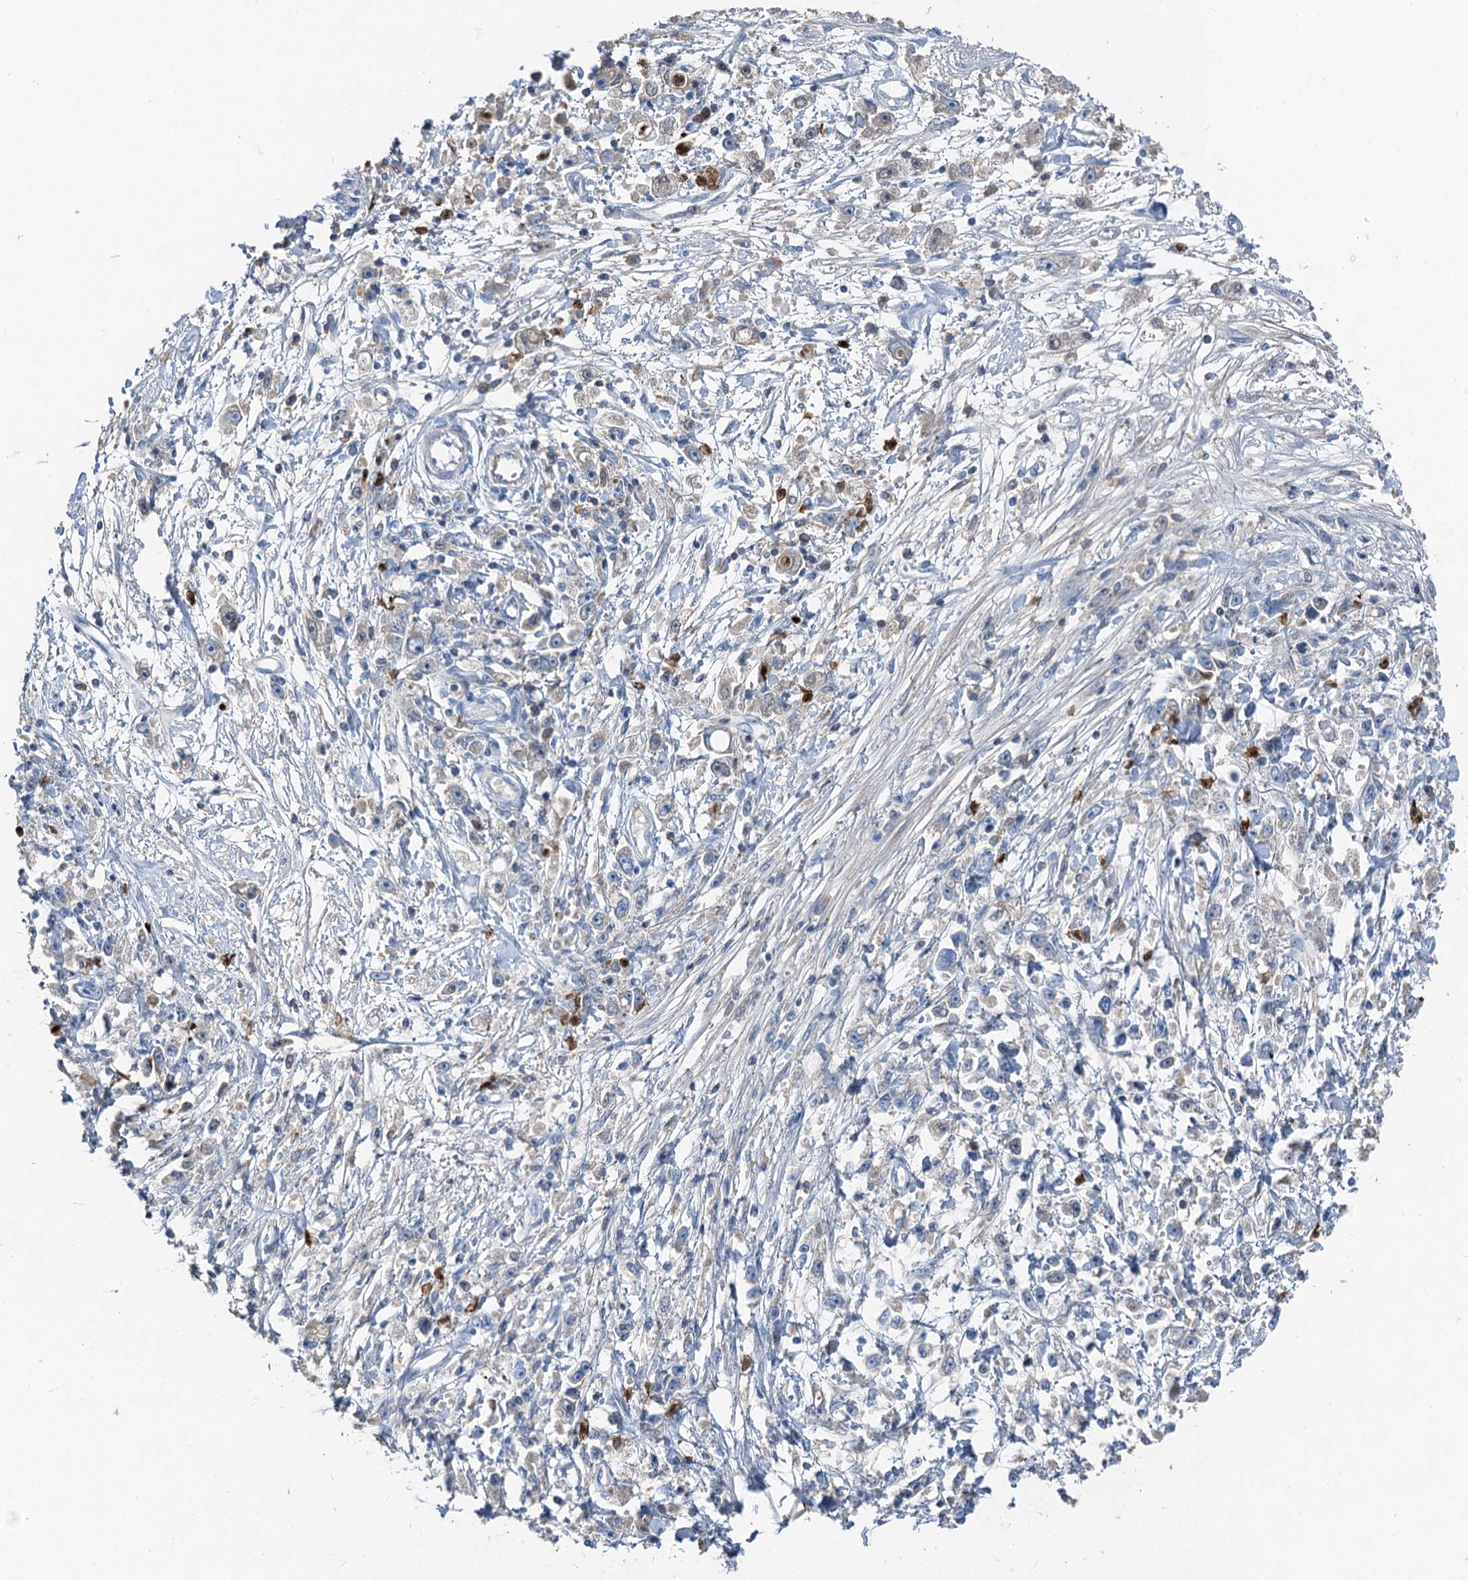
{"staining": {"intensity": "negative", "quantity": "none", "location": "none"}, "tissue": "stomach cancer", "cell_type": "Tumor cells", "image_type": "cancer", "snomed": [{"axis": "morphology", "description": "Adenocarcinoma, NOS"}, {"axis": "topography", "description": "Stomach"}], "caption": "Tumor cells show no significant protein staining in stomach adenocarcinoma.", "gene": "OTOA", "patient": {"sex": "female", "age": 59}}